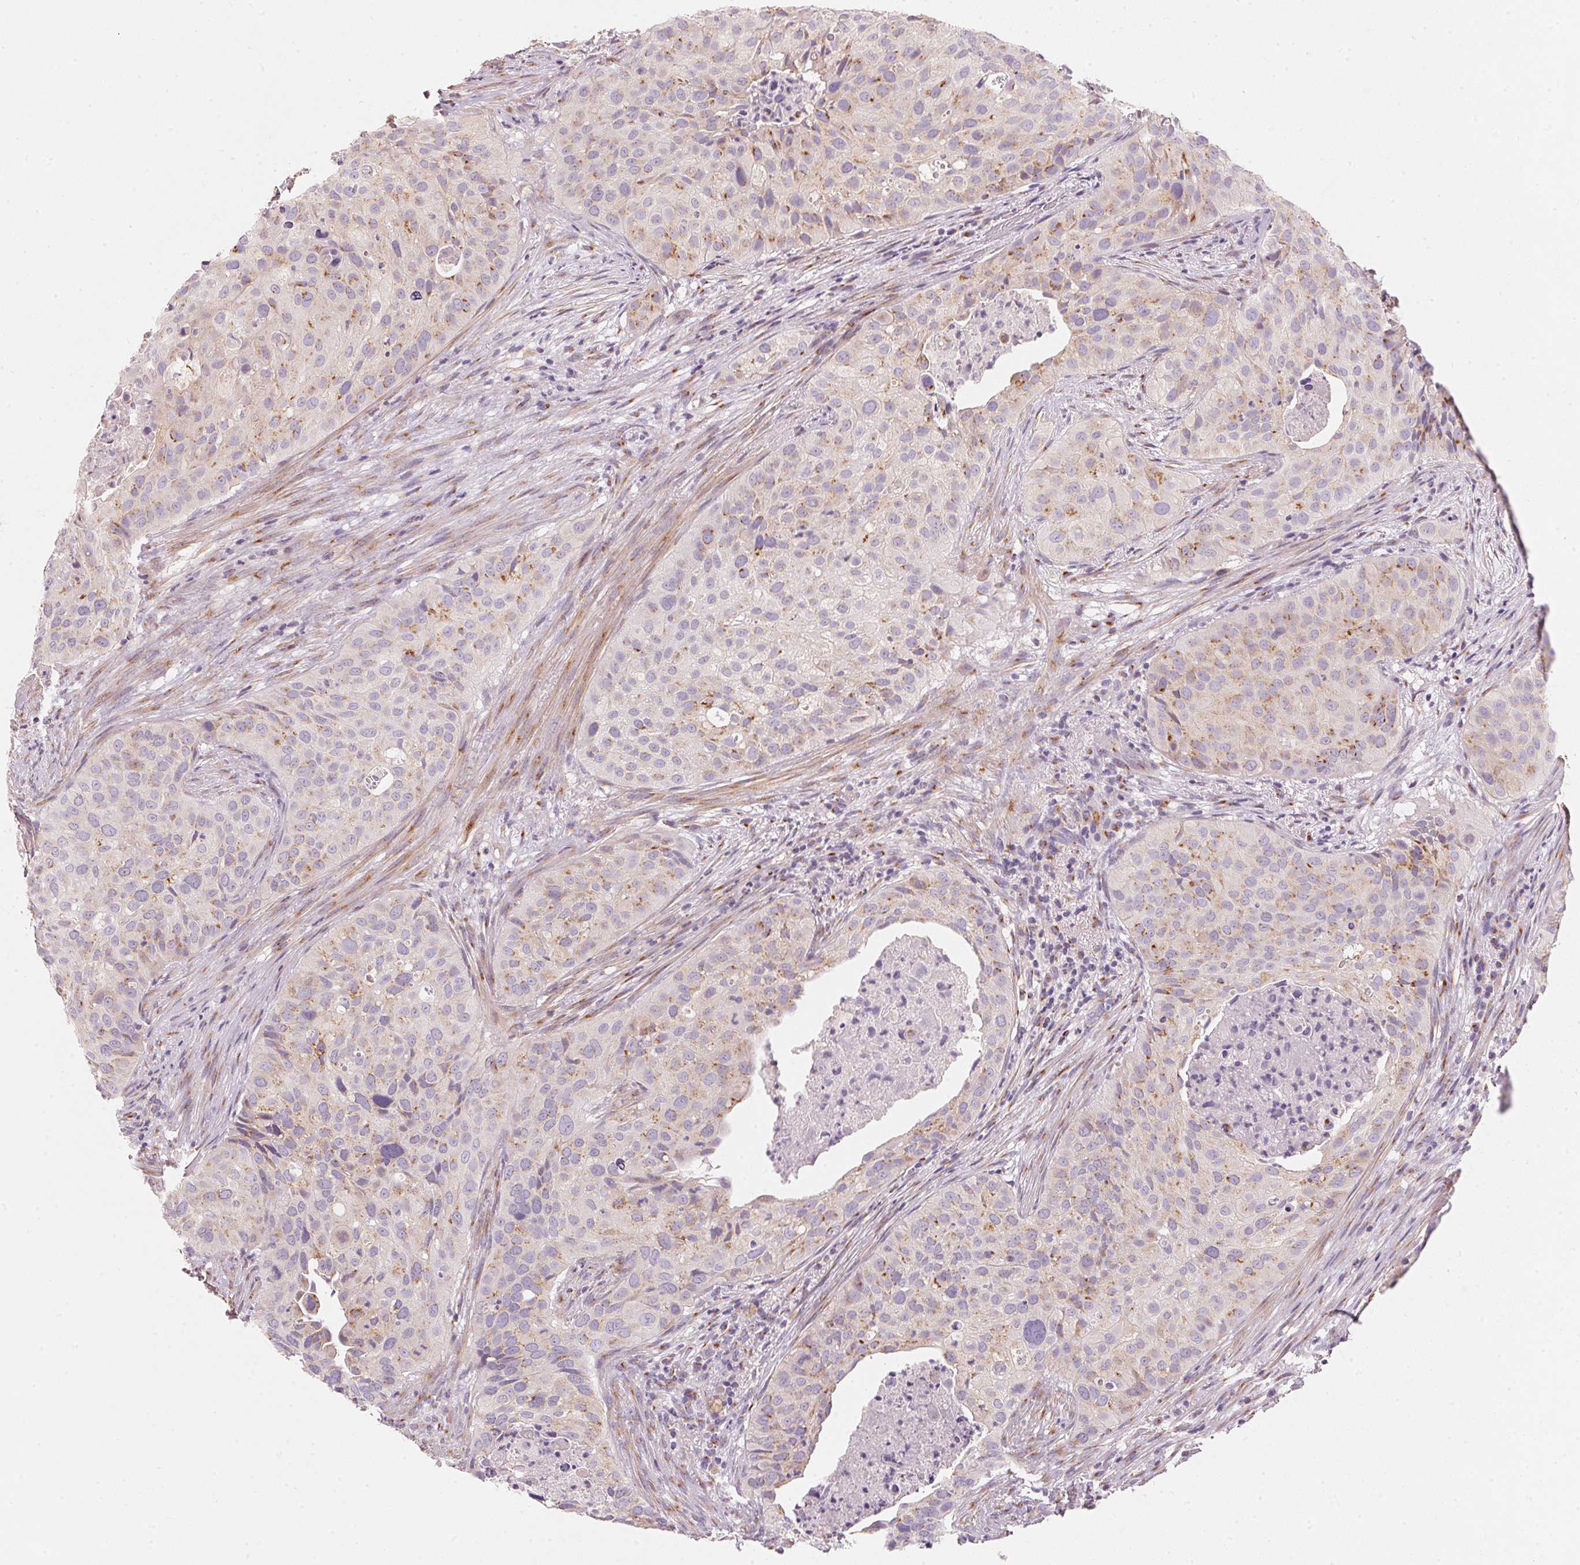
{"staining": {"intensity": "moderate", "quantity": "25%-75%", "location": "cytoplasmic/membranous"}, "tissue": "cervical cancer", "cell_type": "Tumor cells", "image_type": "cancer", "snomed": [{"axis": "morphology", "description": "Squamous cell carcinoma, NOS"}, {"axis": "topography", "description": "Cervix"}], "caption": "Tumor cells show medium levels of moderate cytoplasmic/membranous positivity in approximately 25%-75% of cells in human cervical cancer (squamous cell carcinoma). Nuclei are stained in blue.", "gene": "DRAM2", "patient": {"sex": "female", "age": 38}}